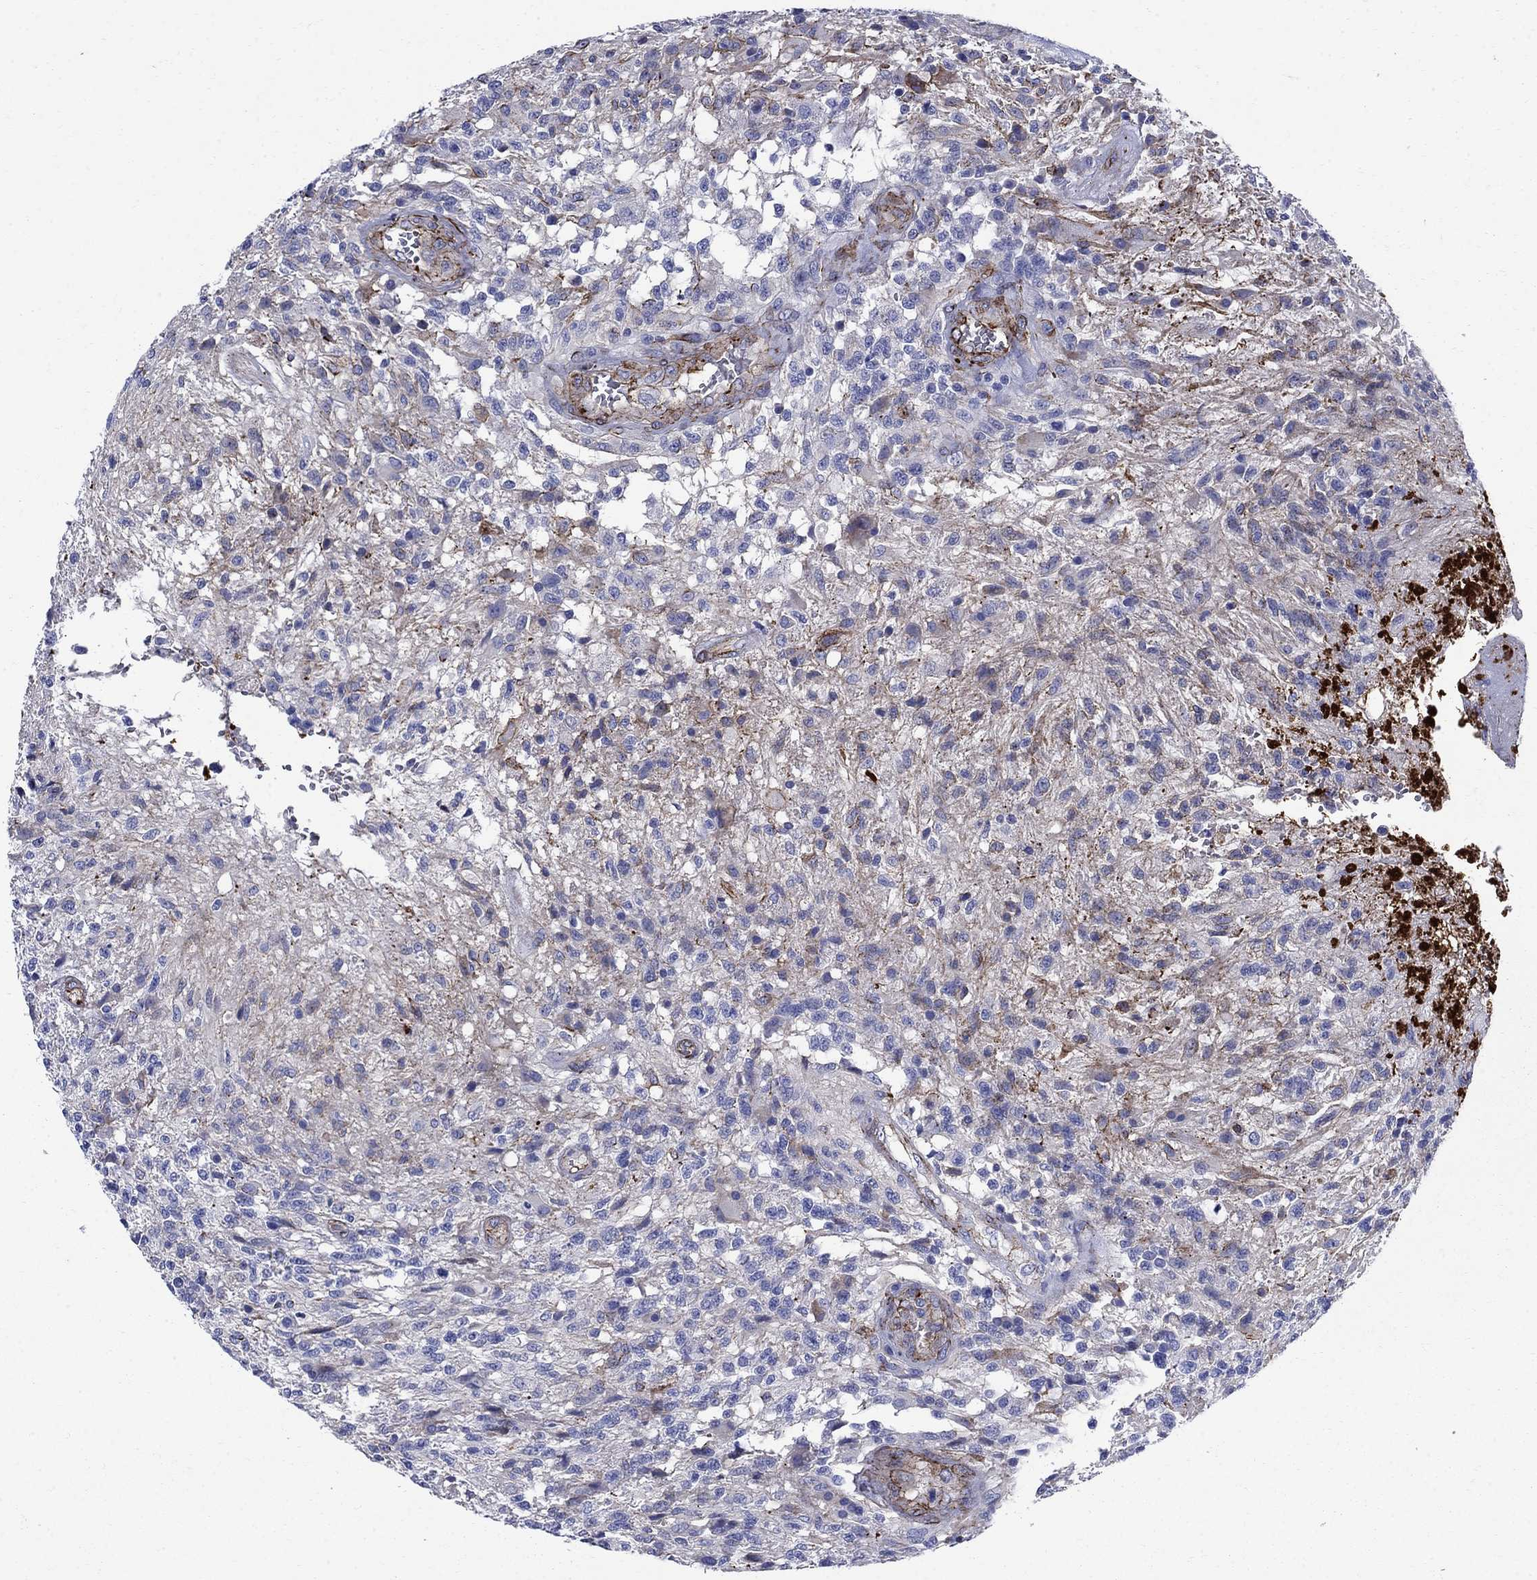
{"staining": {"intensity": "negative", "quantity": "none", "location": "none"}, "tissue": "glioma", "cell_type": "Tumor cells", "image_type": "cancer", "snomed": [{"axis": "morphology", "description": "Glioma, malignant, High grade"}, {"axis": "topography", "description": "Brain"}], "caption": "High power microscopy photomicrograph of an immunohistochemistry photomicrograph of high-grade glioma (malignant), revealing no significant staining in tumor cells. (Brightfield microscopy of DAB (3,3'-diaminobenzidine) immunohistochemistry at high magnification).", "gene": "VTN", "patient": {"sex": "male", "age": 56}}